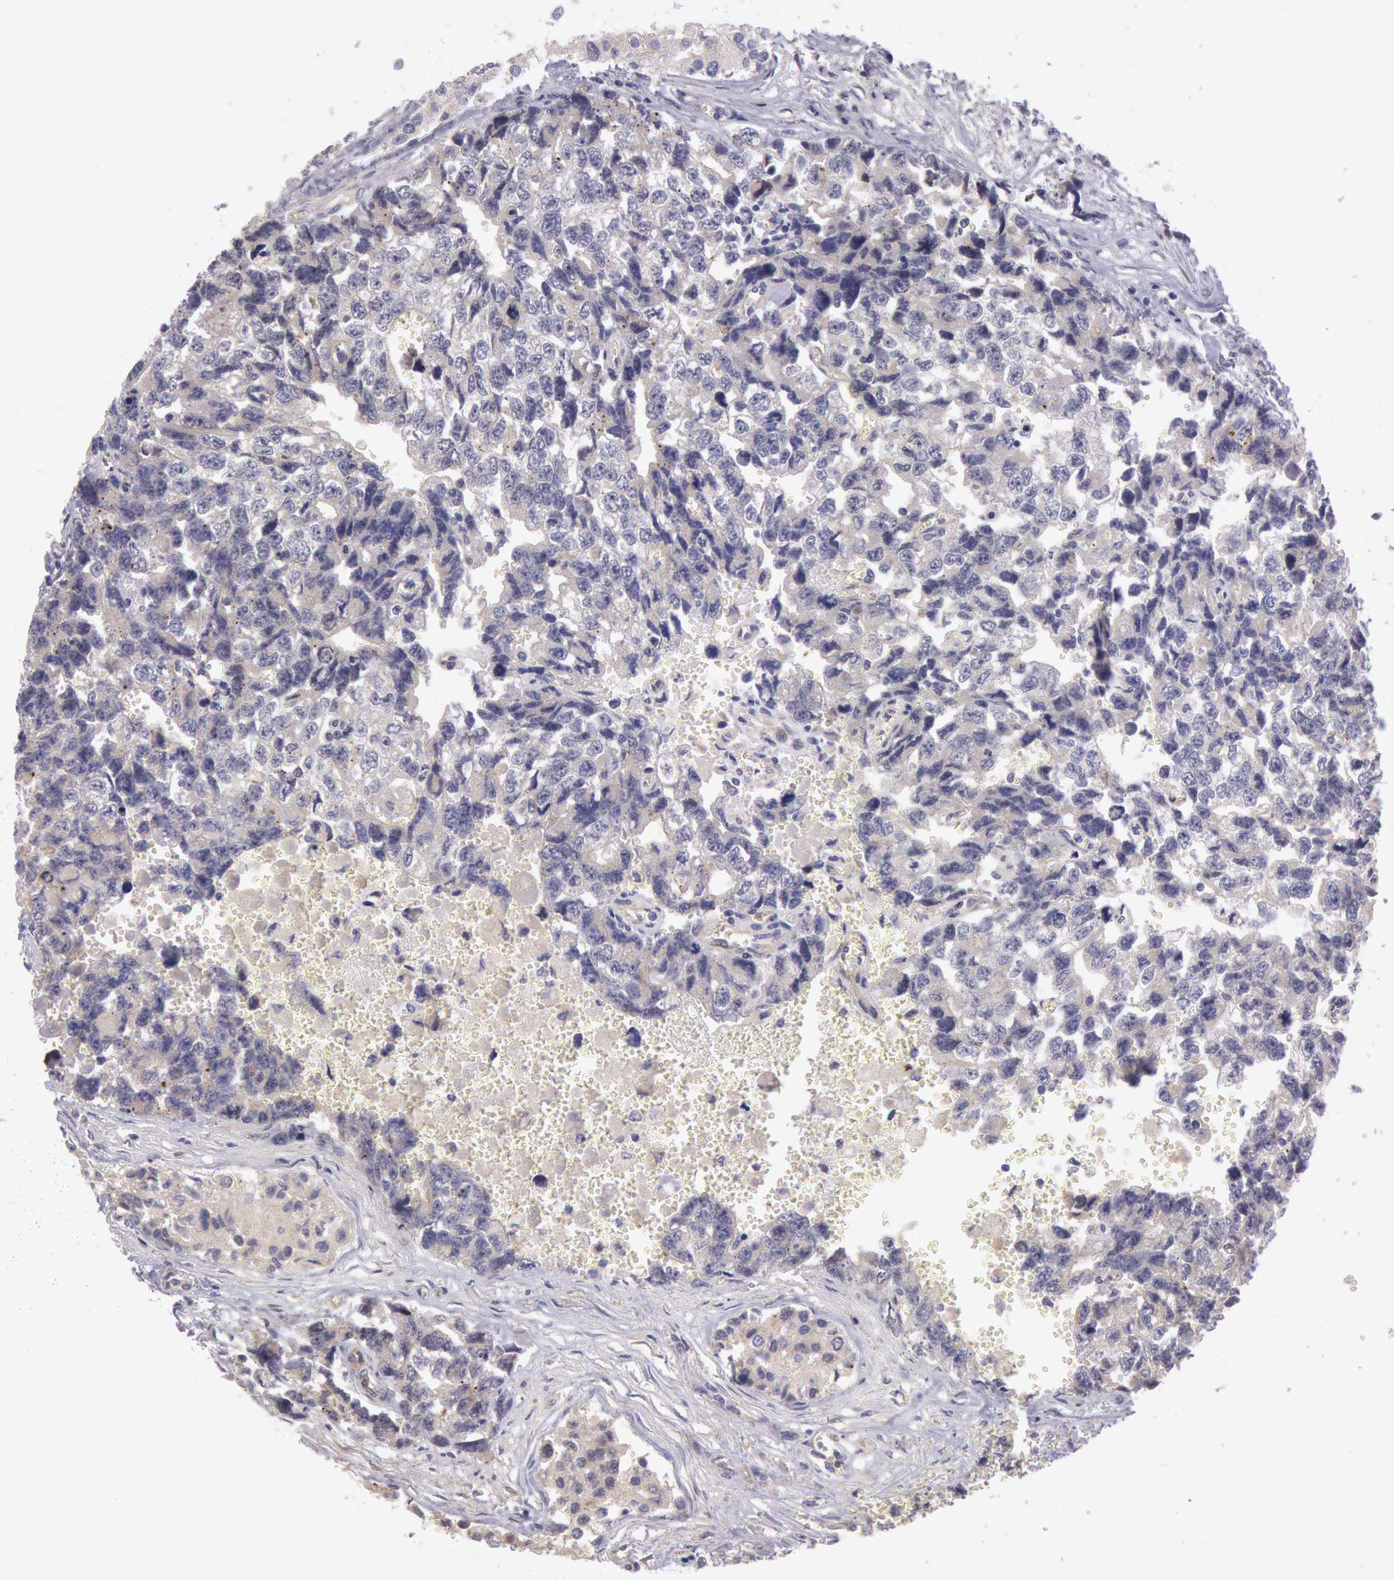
{"staining": {"intensity": "negative", "quantity": "none", "location": "none"}, "tissue": "testis cancer", "cell_type": "Tumor cells", "image_type": "cancer", "snomed": [{"axis": "morphology", "description": "Carcinoma, Embryonal, NOS"}, {"axis": "topography", "description": "Testis"}], "caption": "Immunohistochemical staining of human embryonal carcinoma (testis) reveals no significant positivity in tumor cells.", "gene": "AMOTL1", "patient": {"sex": "male", "age": 31}}